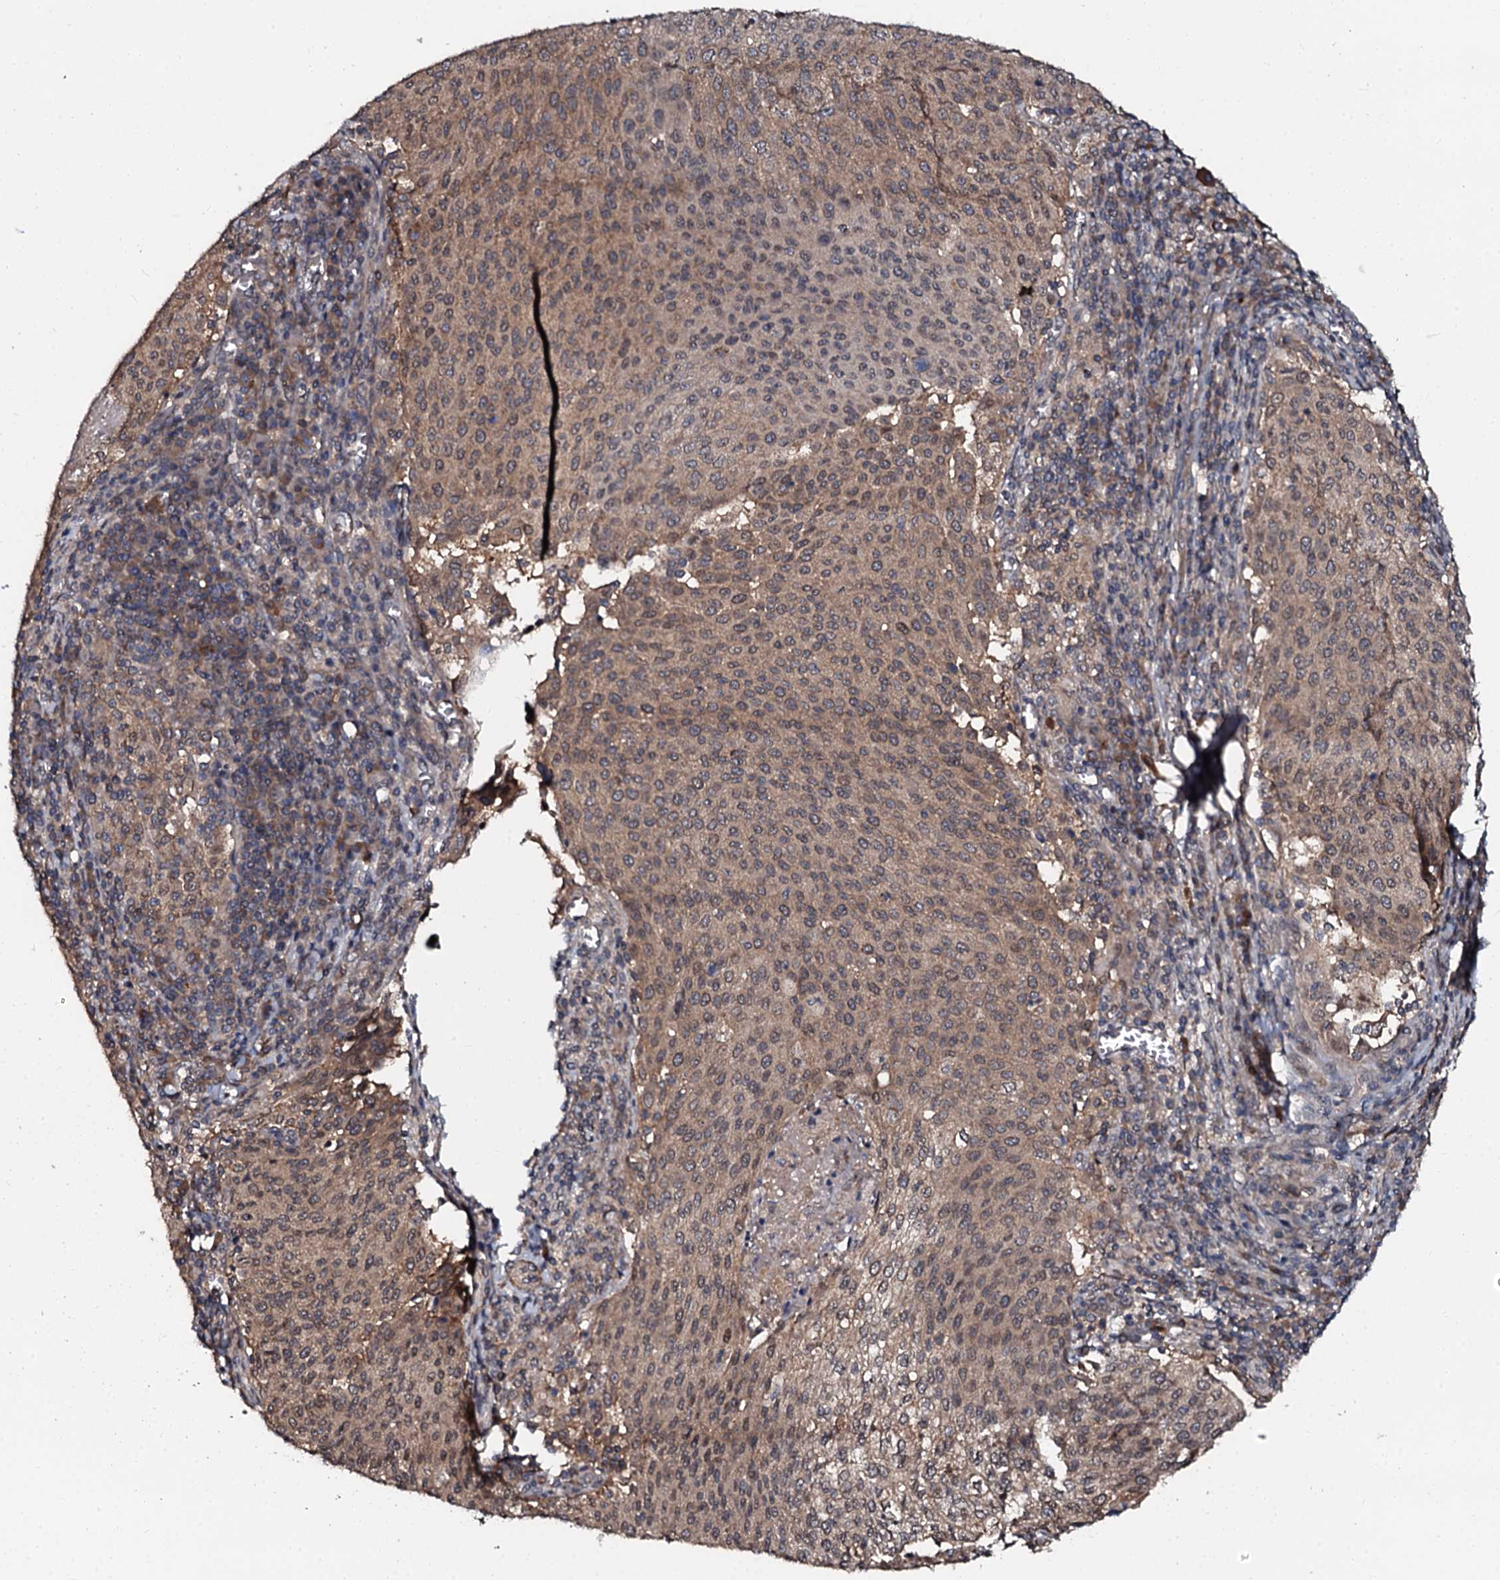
{"staining": {"intensity": "weak", "quantity": "25%-75%", "location": "cytoplasmic/membranous,nuclear"}, "tissue": "cervical cancer", "cell_type": "Tumor cells", "image_type": "cancer", "snomed": [{"axis": "morphology", "description": "Squamous cell carcinoma, NOS"}, {"axis": "topography", "description": "Cervix"}], "caption": "Cervical squamous cell carcinoma stained with a brown dye reveals weak cytoplasmic/membranous and nuclear positive staining in approximately 25%-75% of tumor cells.", "gene": "N4BP1", "patient": {"sex": "female", "age": 46}}